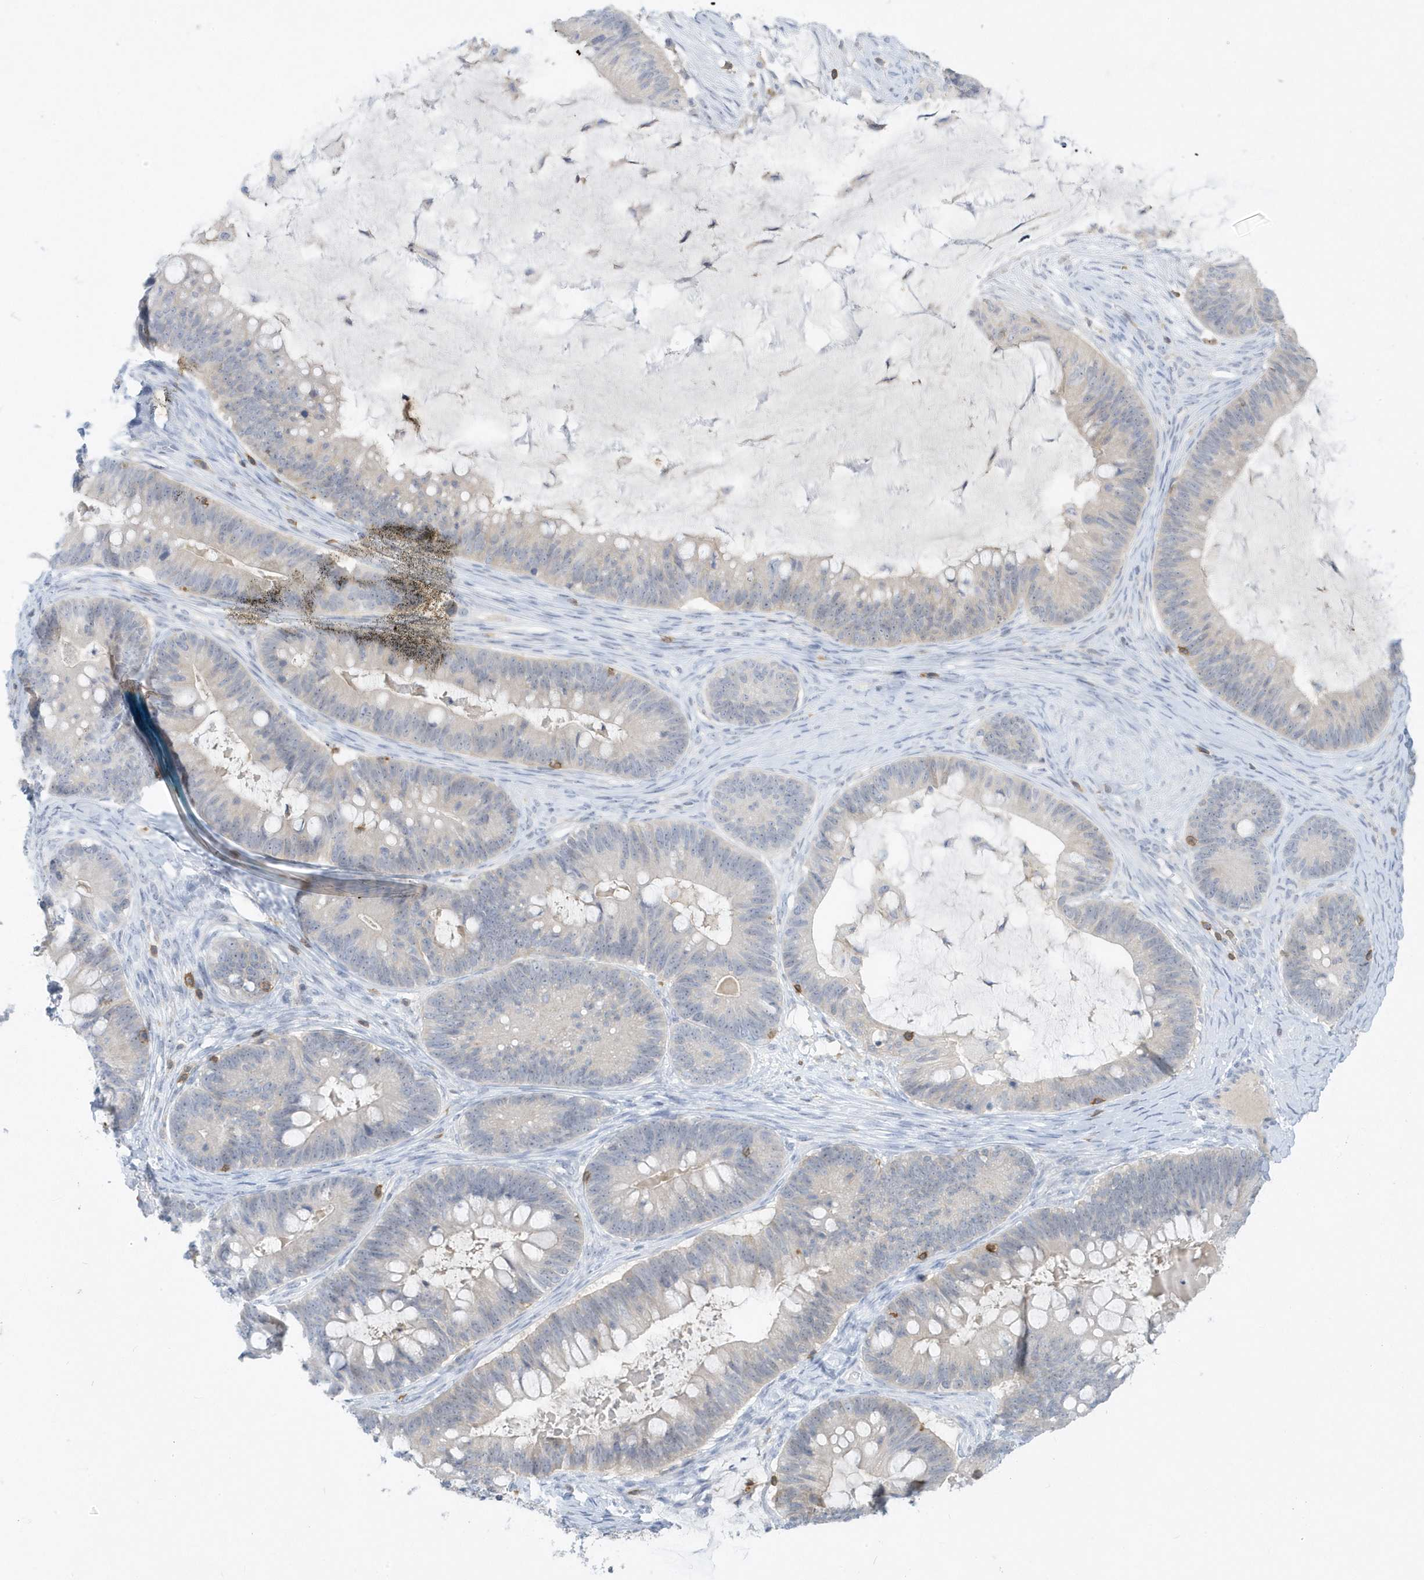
{"staining": {"intensity": "negative", "quantity": "none", "location": "none"}, "tissue": "ovarian cancer", "cell_type": "Tumor cells", "image_type": "cancer", "snomed": [{"axis": "morphology", "description": "Cystadenocarcinoma, mucinous, NOS"}, {"axis": "topography", "description": "Ovary"}], "caption": "A photomicrograph of human ovarian mucinous cystadenocarcinoma is negative for staining in tumor cells. (Brightfield microscopy of DAB (3,3'-diaminobenzidine) immunohistochemistry at high magnification).", "gene": "PSD4", "patient": {"sex": "female", "age": 61}}